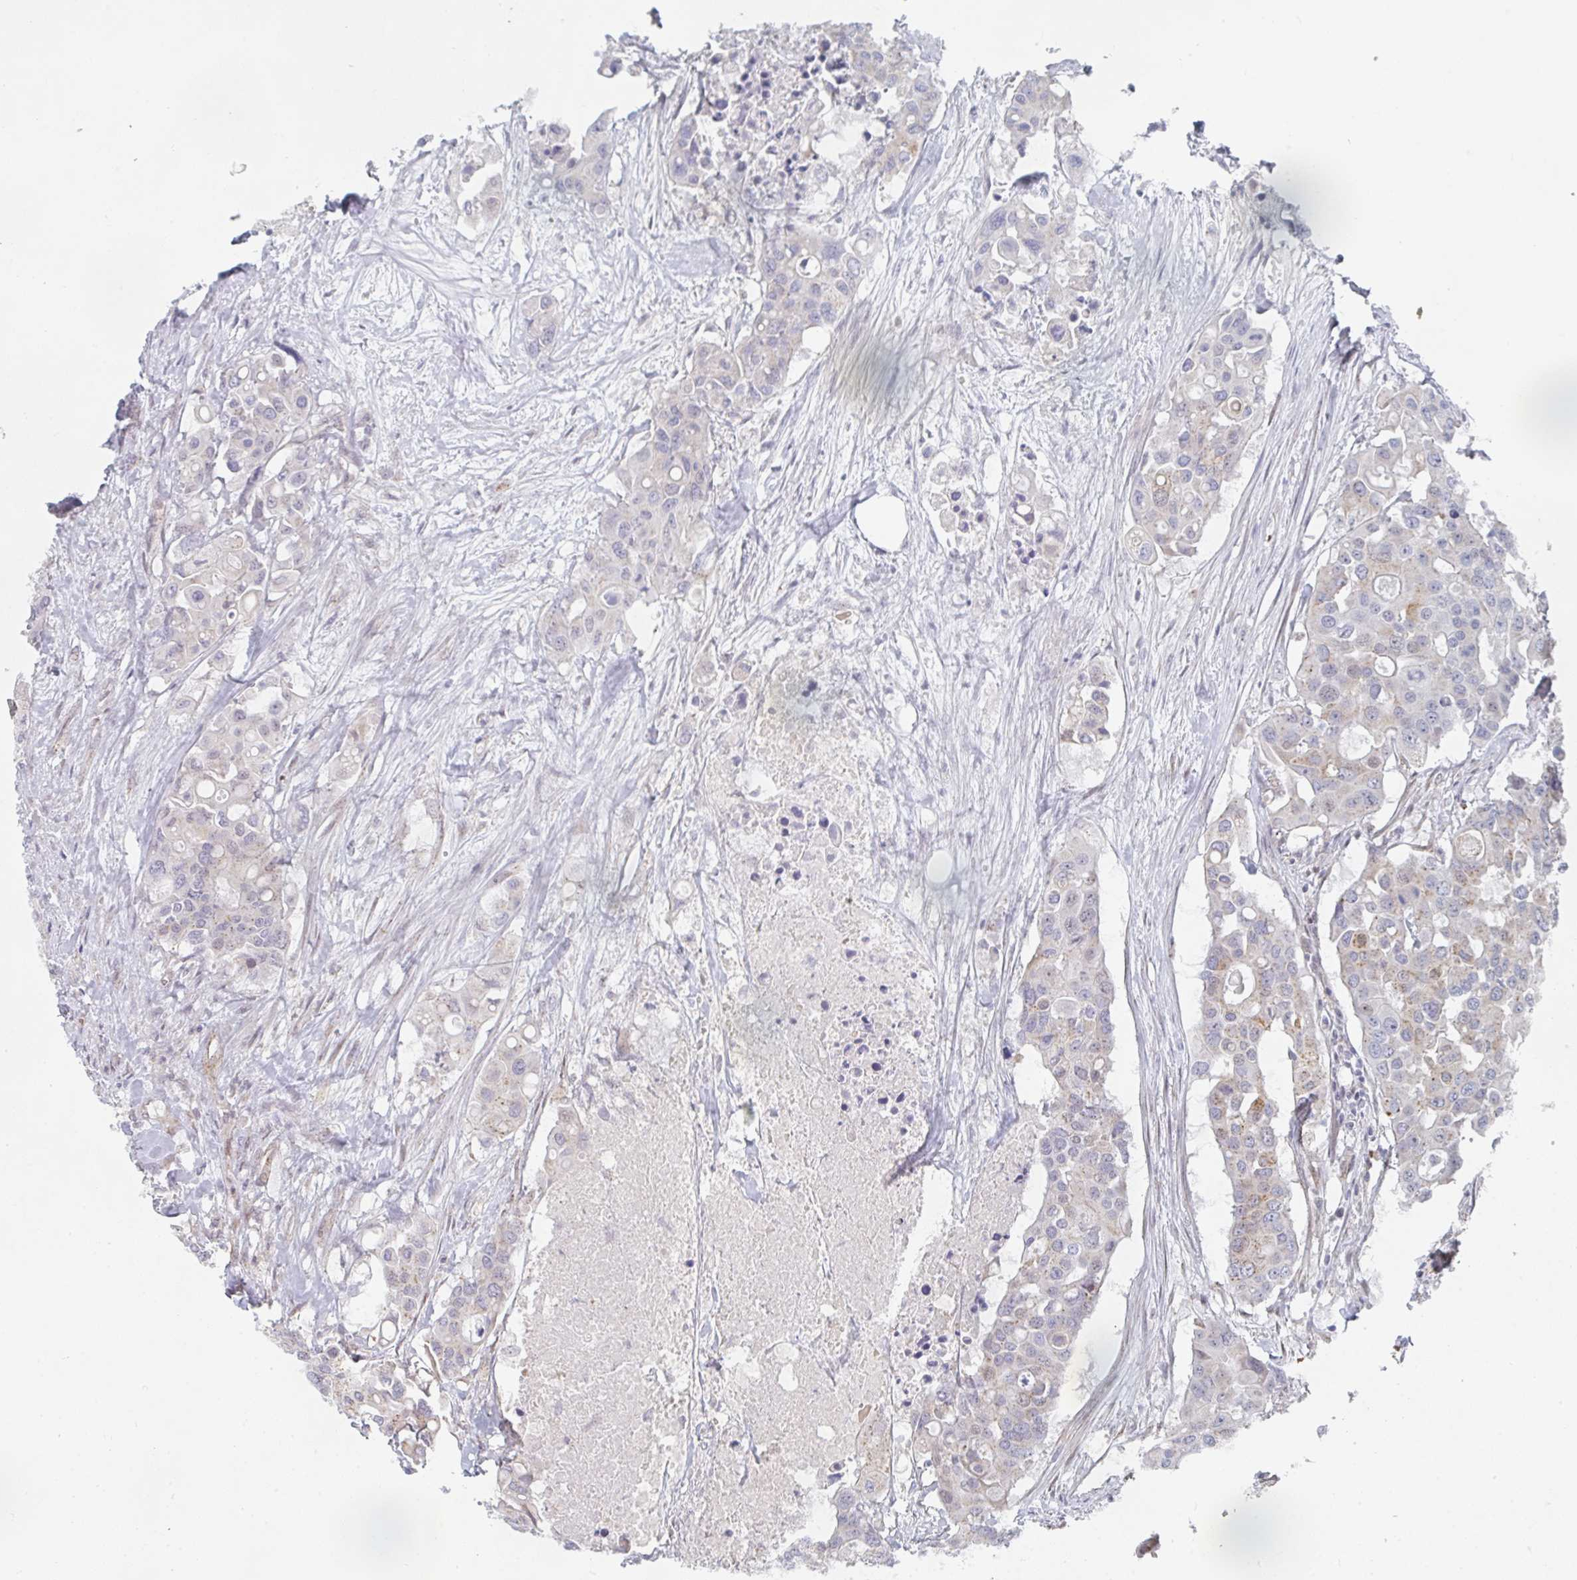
{"staining": {"intensity": "moderate", "quantity": "<25%", "location": "cytoplasmic/membranous"}, "tissue": "colorectal cancer", "cell_type": "Tumor cells", "image_type": "cancer", "snomed": [{"axis": "morphology", "description": "Adenocarcinoma, NOS"}, {"axis": "topography", "description": "Colon"}], "caption": "A brown stain labels moderate cytoplasmic/membranous expression of a protein in human adenocarcinoma (colorectal) tumor cells.", "gene": "ZNF526", "patient": {"sex": "male", "age": 77}}